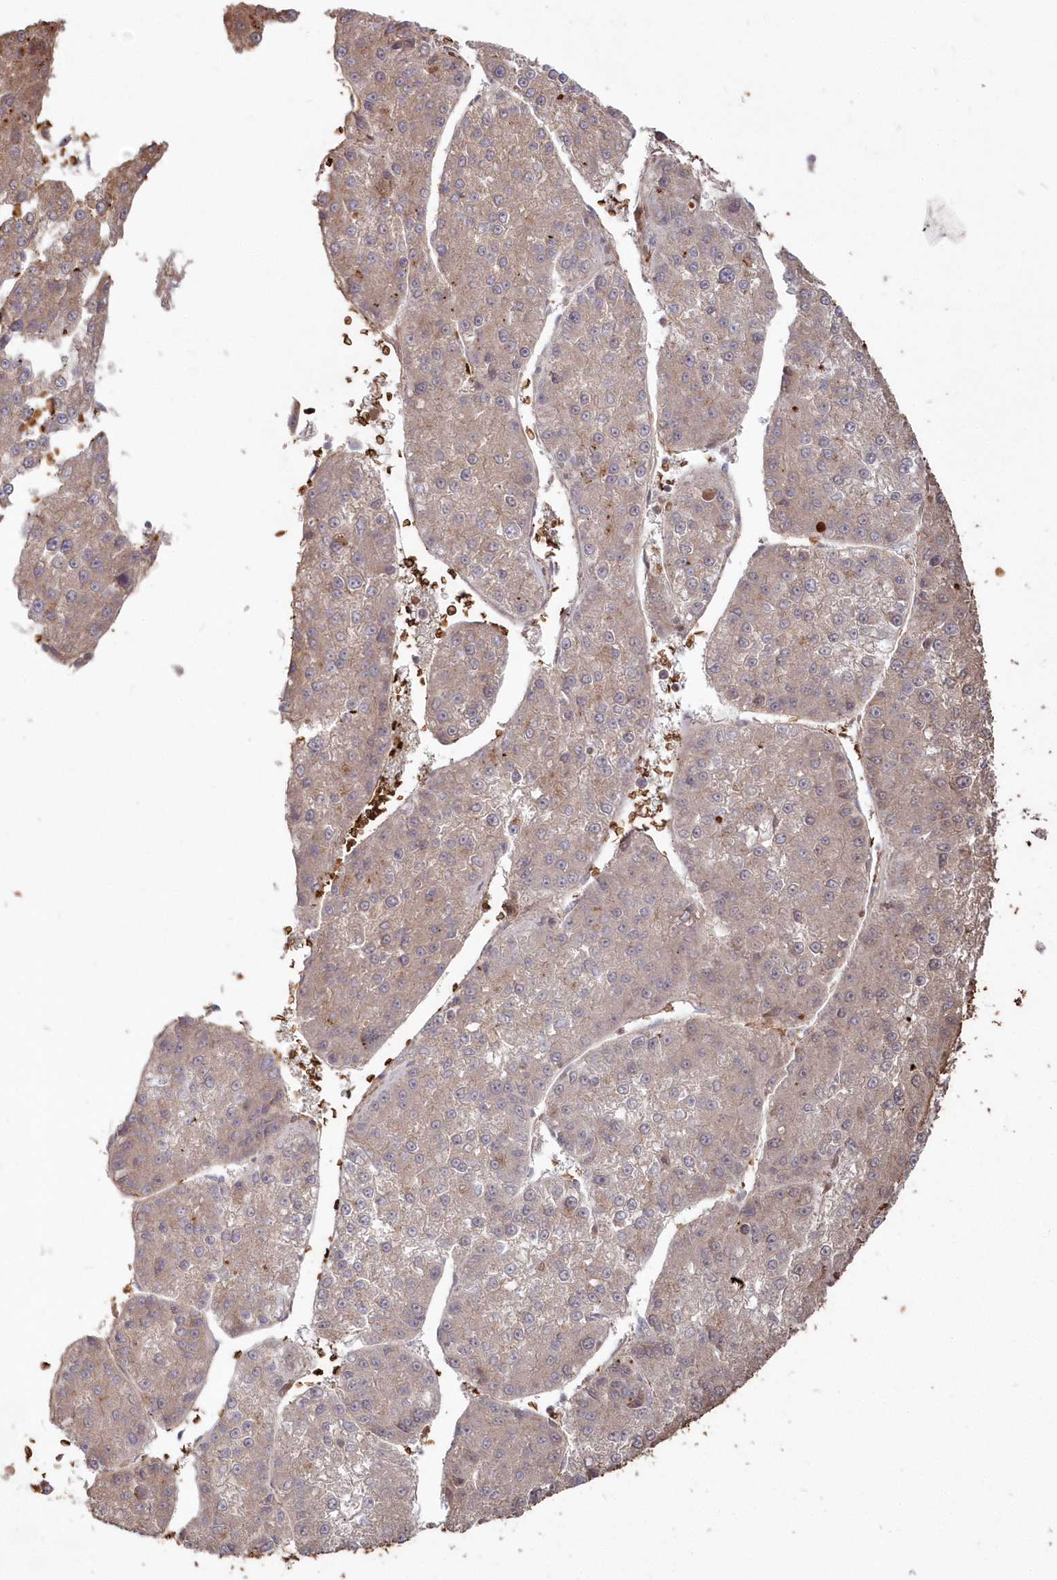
{"staining": {"intensity": "weak", "quantity": "<25%", "location": "cytoplasmic/membranous"}, "tissue": "liver cancer", "cell_type": "Tumor cells", "image_type": "cancer", "snomed": [{"axis": "morphology", "description": "Carcinoma, Hepatocellular, NOS"}, {"axis": "topography", "description": "Liver"}], "caption": "Micrograph shows no significant protein positivity in tumor cells of hepatocellular carcinoma (liver). The staining is performed using DAB (3,3'-diaminobenzidine) brown chromogen with nuclei counter-stained in using hematoxylin.", "gene": "SERINC1", "patient": {"sex": "female", "age": 73}}